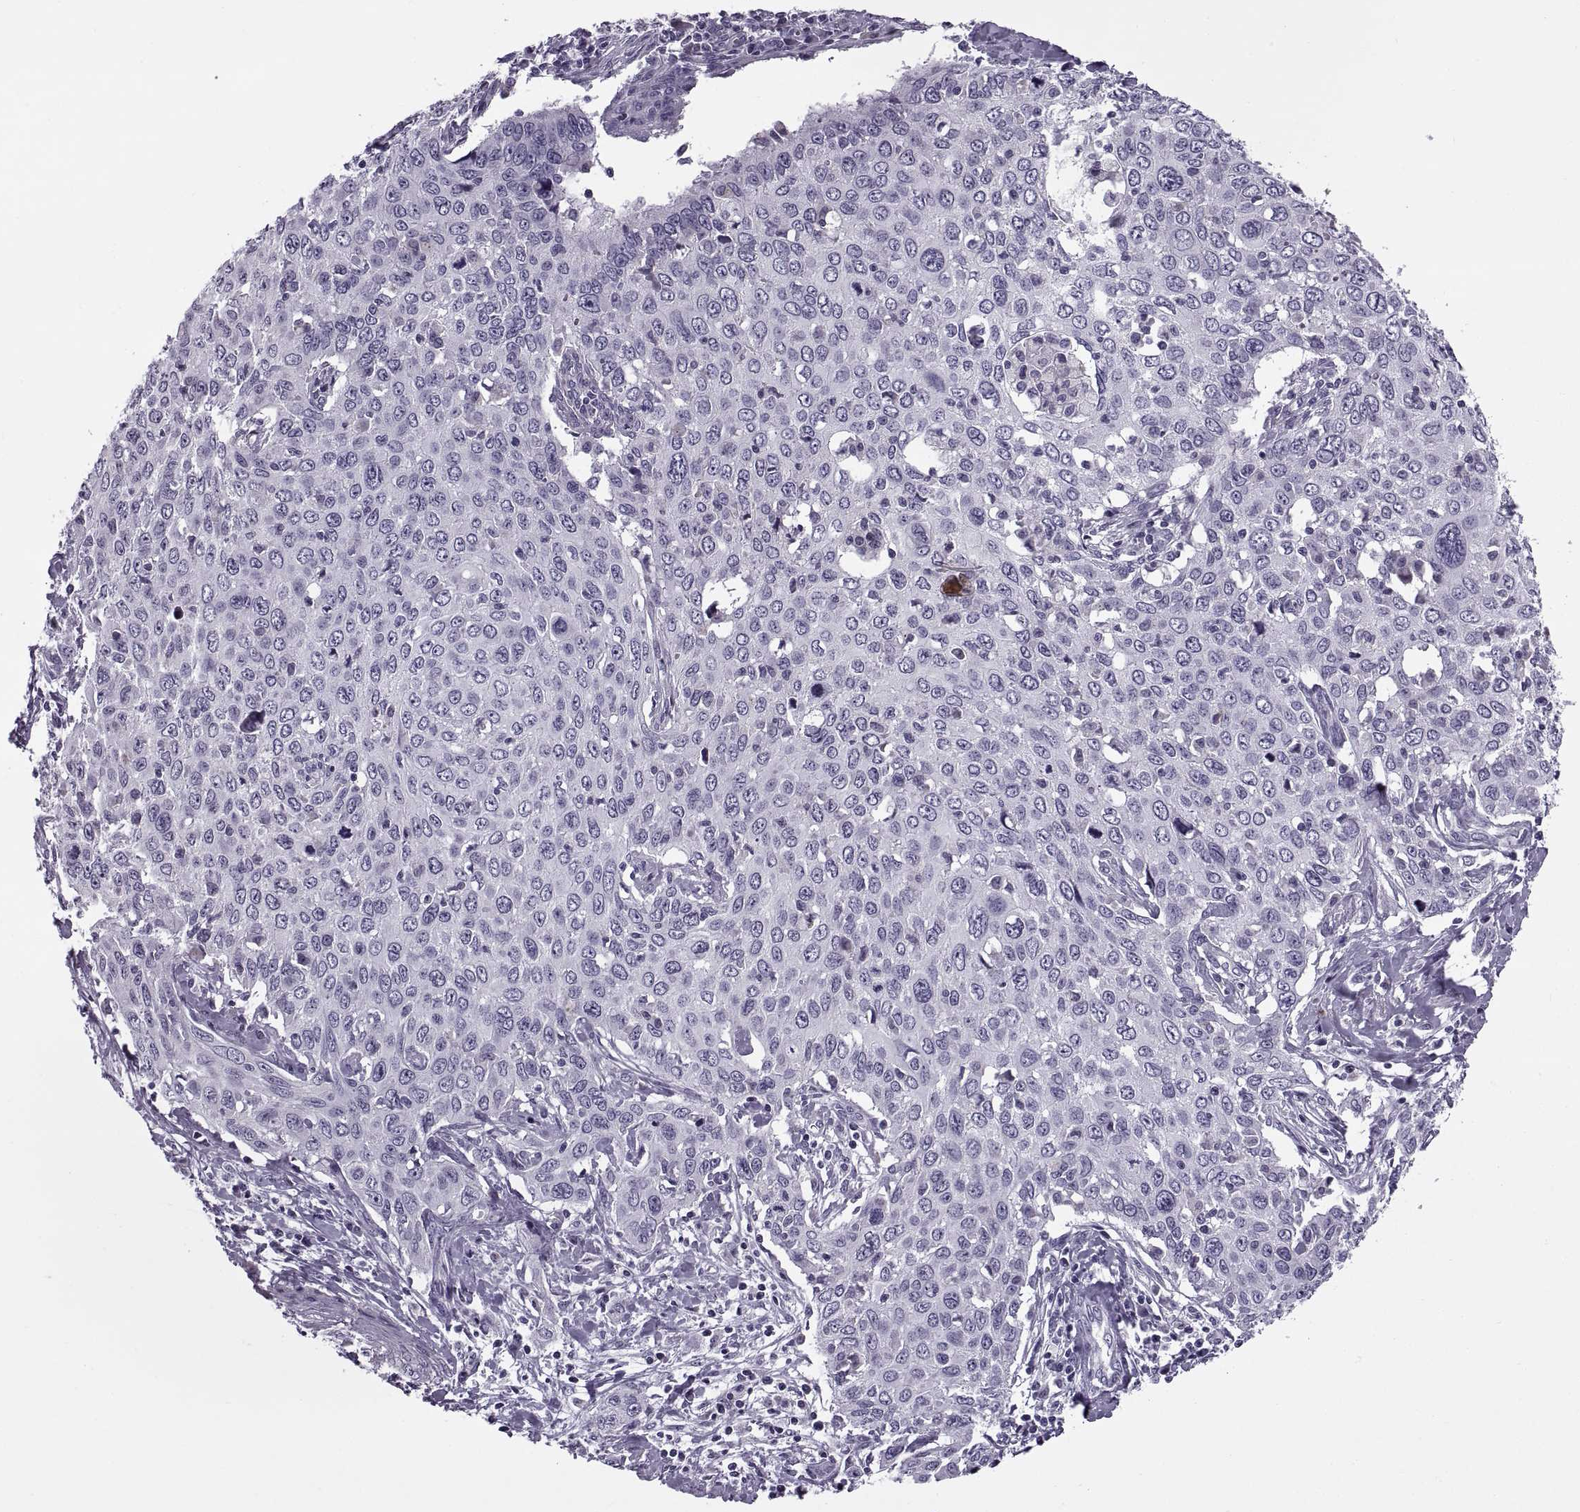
{"staining": {"intensity": "negative", "quantity": "none", "location": "none"}, "tissue": "cervical cancer", "cell_type": "Tumor cells", "image_type": "cancer", "snomed": [{"axis": "morphology", "description": "Squamous cell carcinoma, NOS"}, {"axis": "topography", "description": "Cervix"}], "caption": "High power microscopy image of an IHC histopathology image of cervical cancer, revealing no significant positivity in tumor cells.", "gene": "CALCR", "patient": {"sex": "female", "age": 38}}